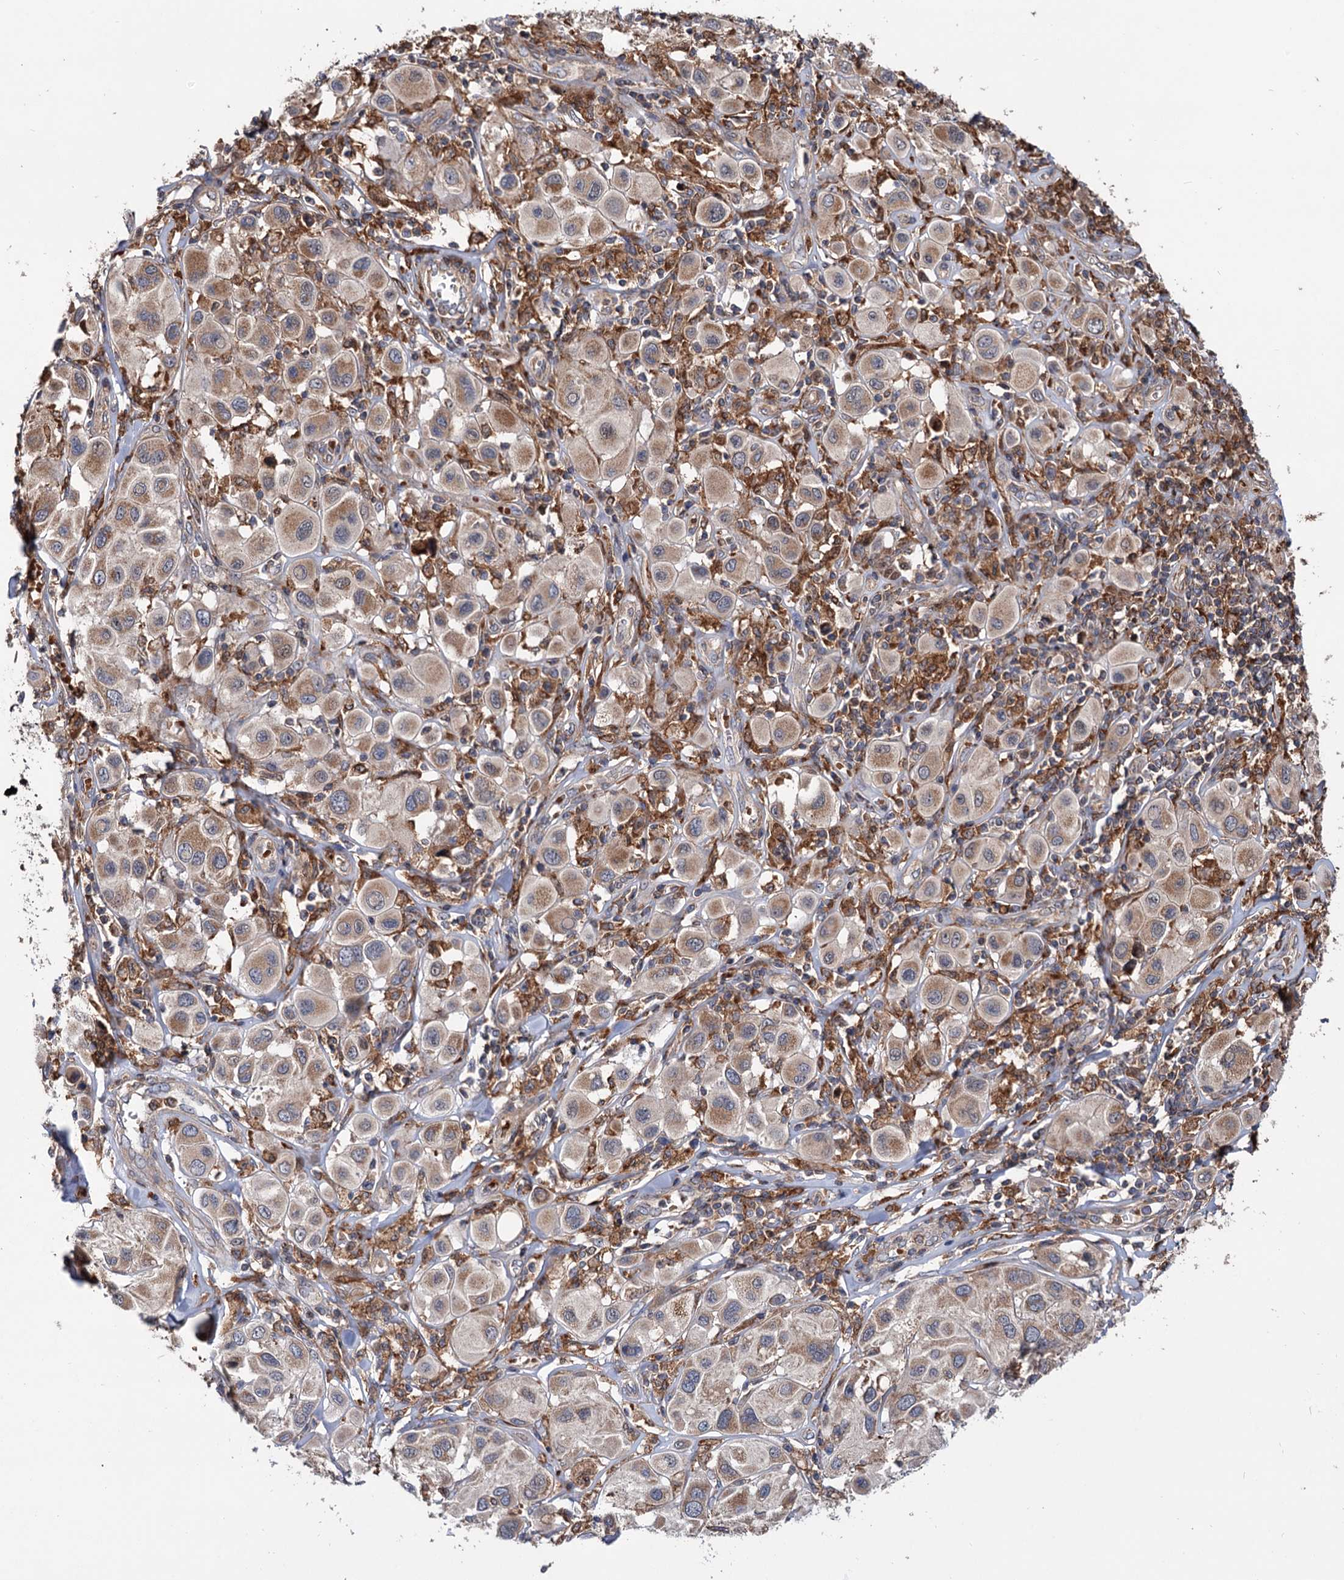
{"staining": {"intensity": "weak", "quantity": ">75%", "location": "cytoplasmic/membranous"}, "tissue": "melanoma", "cell_type": "Tumor cells", "image_type": "cancer", "snomed": [{"axis": "morphology", "description": "Malignant melanoma, Metastatic site"}, {"axis": "topography", "description": "Skin"}], "caption": "Protein analysis of malignant melanoma (metastatic site) tissue shows weak cytoplasmic/membranous staining in about >75% of tumor cells.", "gene": "RNF111", "patient": {"sex": "male", "age": 41}}